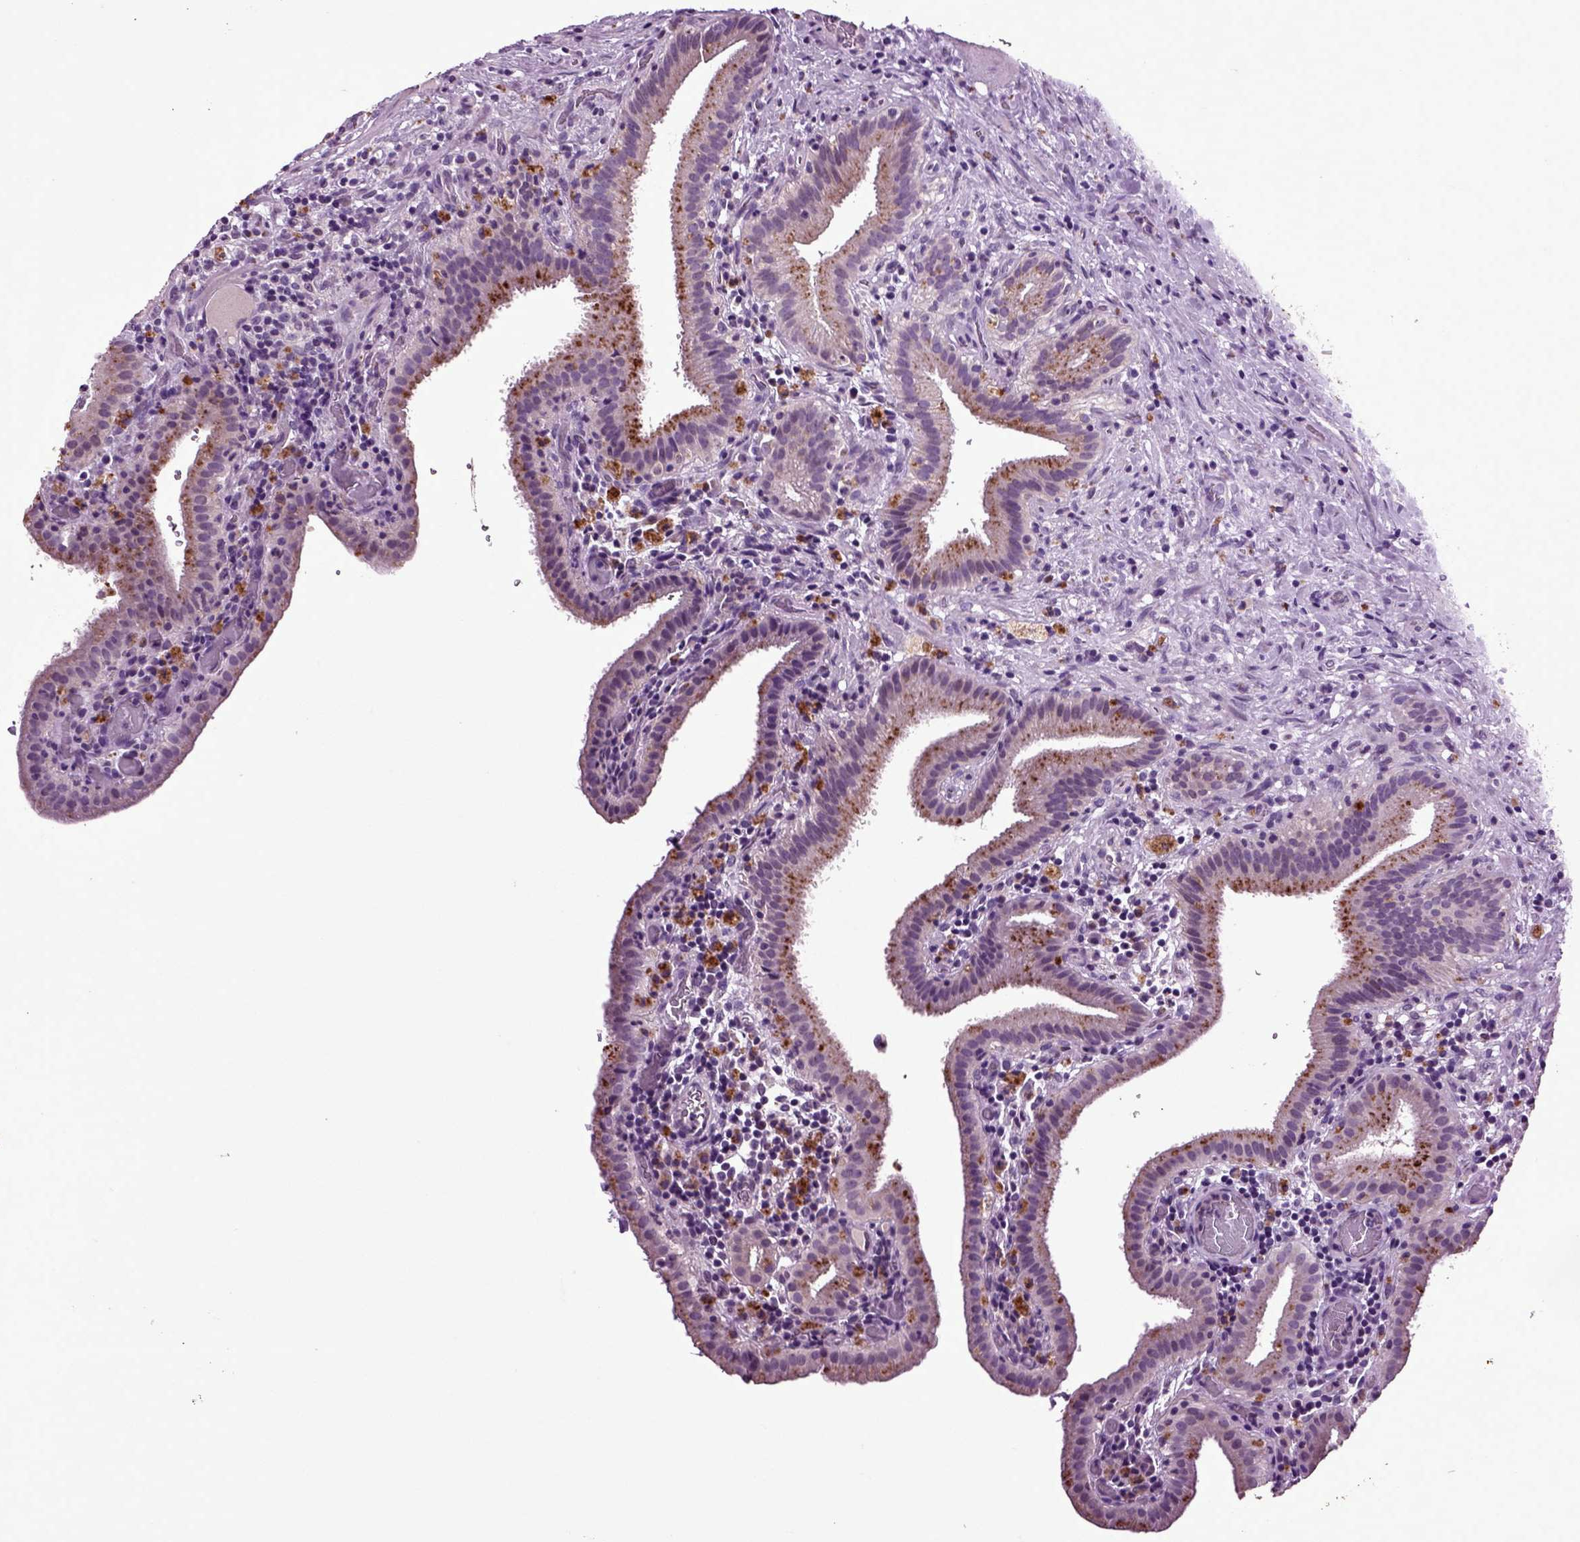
{"staining": {"intensity": "moderate", "quantity": "<25%", "location": "cytoplasmic/membranous"}, "tissue": "gallbladder", "cell_type": "Glandular cells", "image_type": "normal", "snomed": [{"axis": "morphology", "description": "Normal tissue, NOS"}, {"axis": "topography", "description": "Gallbladder"}], "caption": "Normal gallbladder shows moderate cytoplasmic/membranous staining in about <25% of glandular cells, visualized by immunohistochemistry. (IHC, brightfield microscopy, high magnification).", "gene": "CRHR1", "patient": {"sex": "male", "age": 62}}